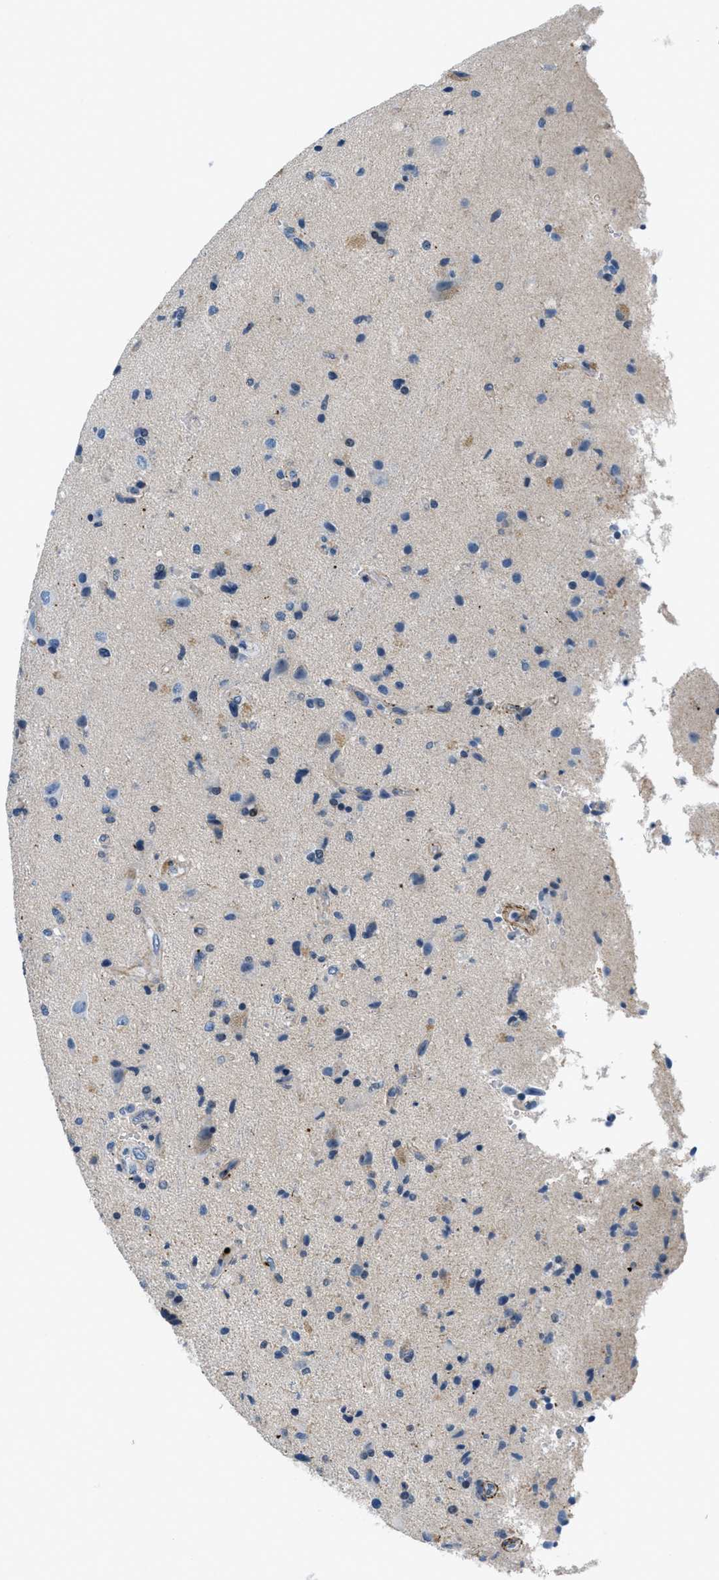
{"staining": {"intensity": "negative", "quantity": "none", "location": "none"}, "tissue": "glioma", "cell_type": "Tumor cells", "image_type": "cancer", "snomed": [{"axis": "morphology", "description": "Glioma, malignant, High grade"}, {"axis": "topography", "description": "Brain"}], "caption": "High magnification brightfield microscopy of high-grade glioma (malignant) stained with DAB (brown) and counterstained with hematoxylin (blue): tumor cells show no significant staining.", "gene": "FBN1", "patient": {"sex": "male", "age": 72}}